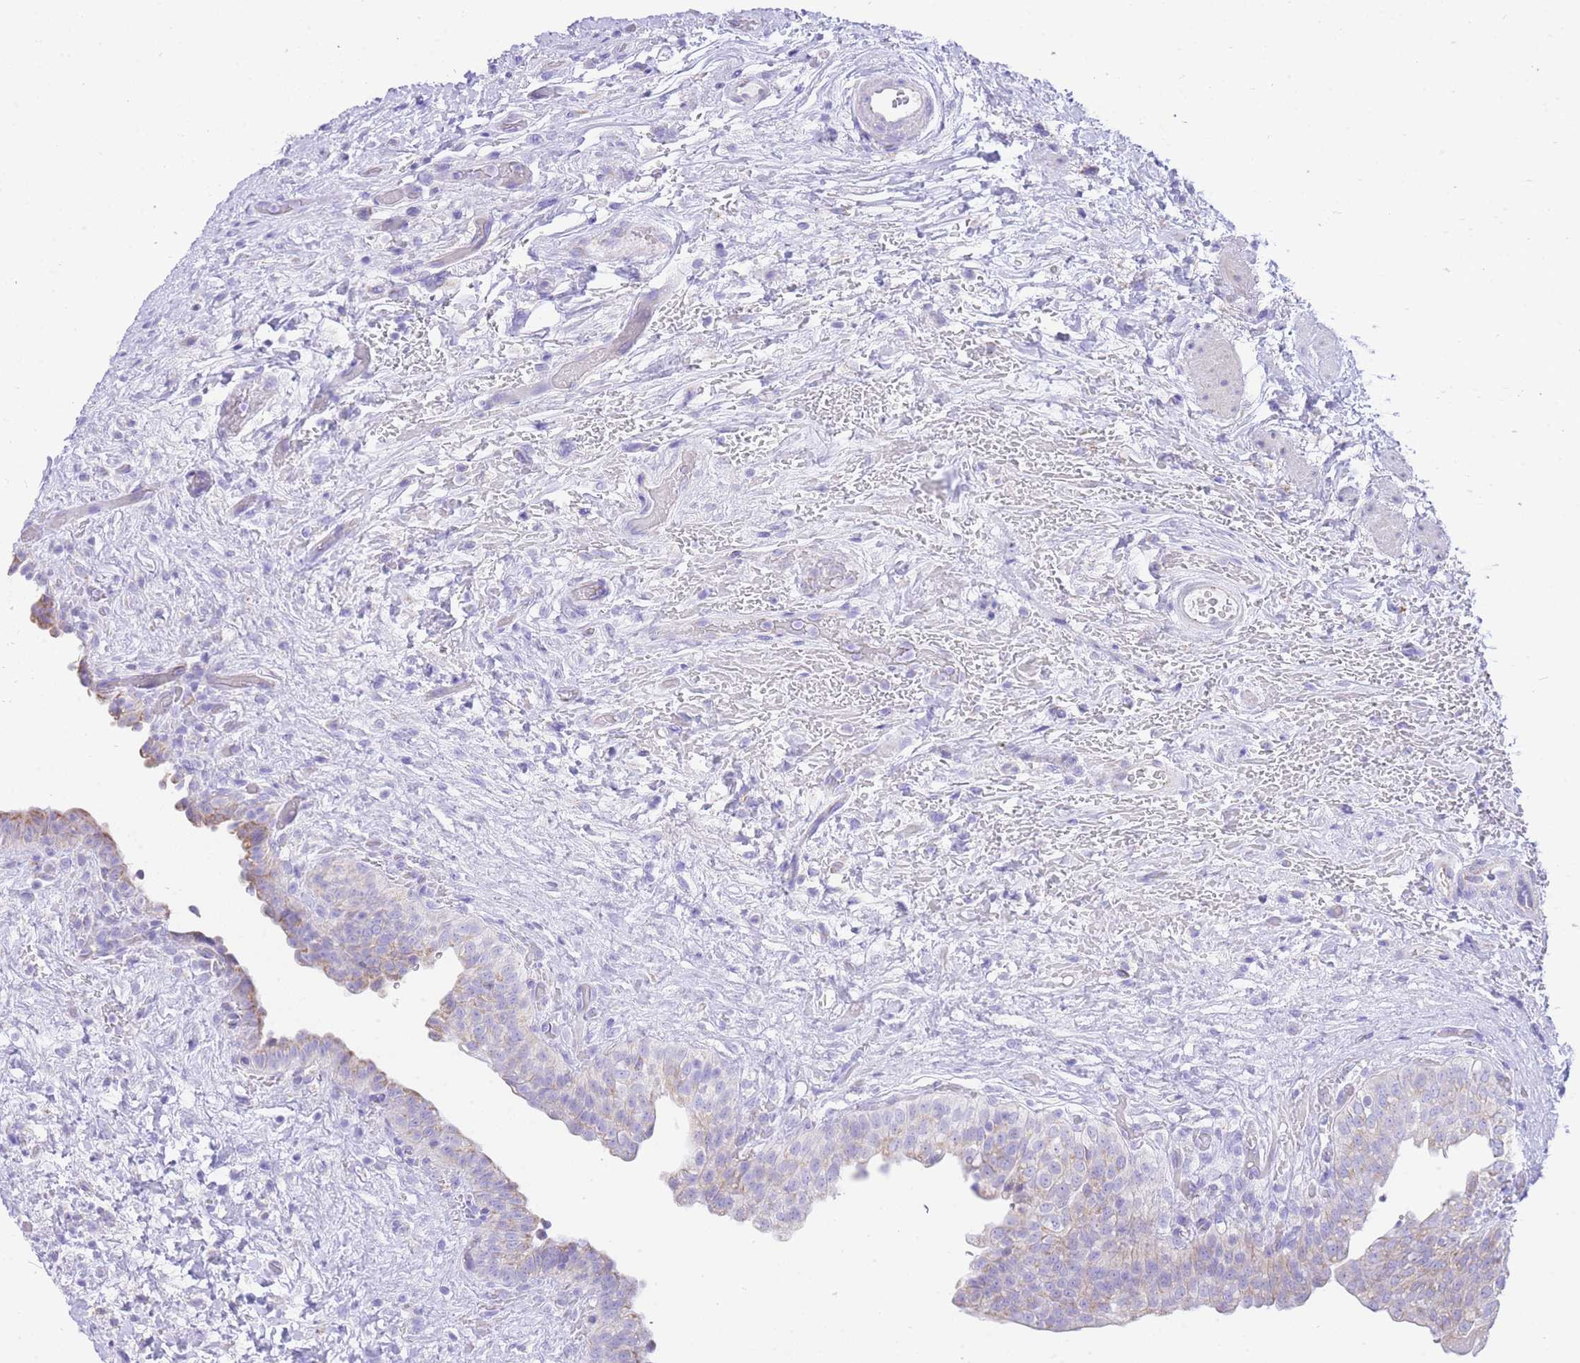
{"staining": {"intensity": "weak", "quantity": "25%-75%", "location": "cytoplasmic/membranous"}, "tissue": "urinary bladder", "cell_type": "Urothelial cells", "image_type": "normal", "snomed": [{"axis": "morphology", "description": "Normal tissue, NOS"}, {"axis": "topography", "description": "Urinary bladder"}], "caption": "Urinary bladder was stained to show a protein in brown. There is low levels of weak cytoplasmic/membranous staining in approximately 25%-75% of urothelial cells. The staining is performed using DAB brown chromogen to label protein expression. The nuclei are counter-stained blue using hematoxylin.", "gene": "ACSM4", "patient": {"sex": "male", "age": 69}}